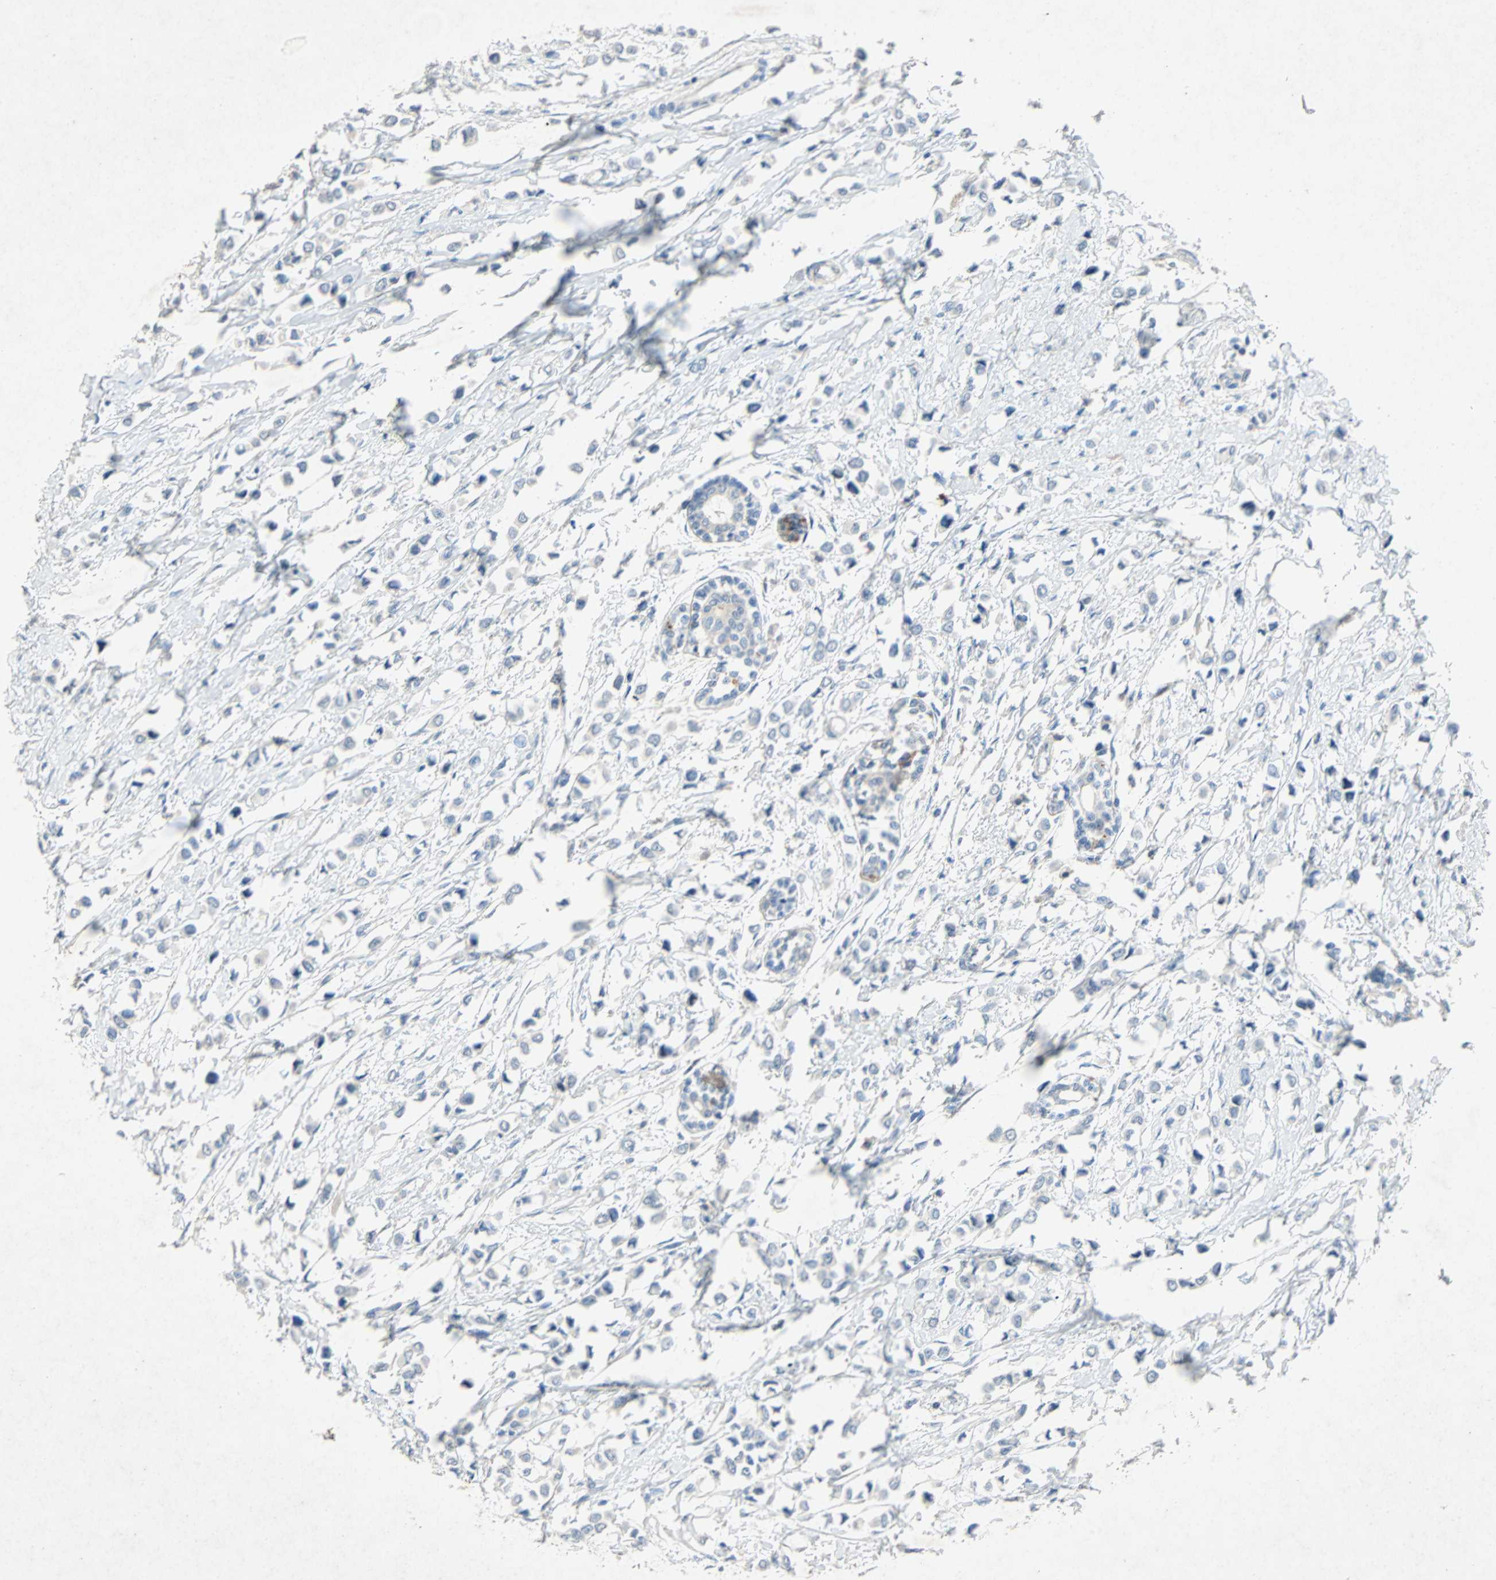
{"staining": {"intensity": "negative", "quantity": "none", "location": "none"}, "tissue": "breast cancer", "cell_type": "Tumor cells", "image_type": "cancer", "snomed": [{"axis": "morphology", "description": "Lobular carcinoma"}, {"axis": "topography", "description": "Breast"}], "caption": "A histopathology image of lobular carcinoma (breast) stained for a protein demonstrates no brown staining in tumor cells.", "gene": "PCDHB2", "patient": {"sex": "female", "age": 51}}